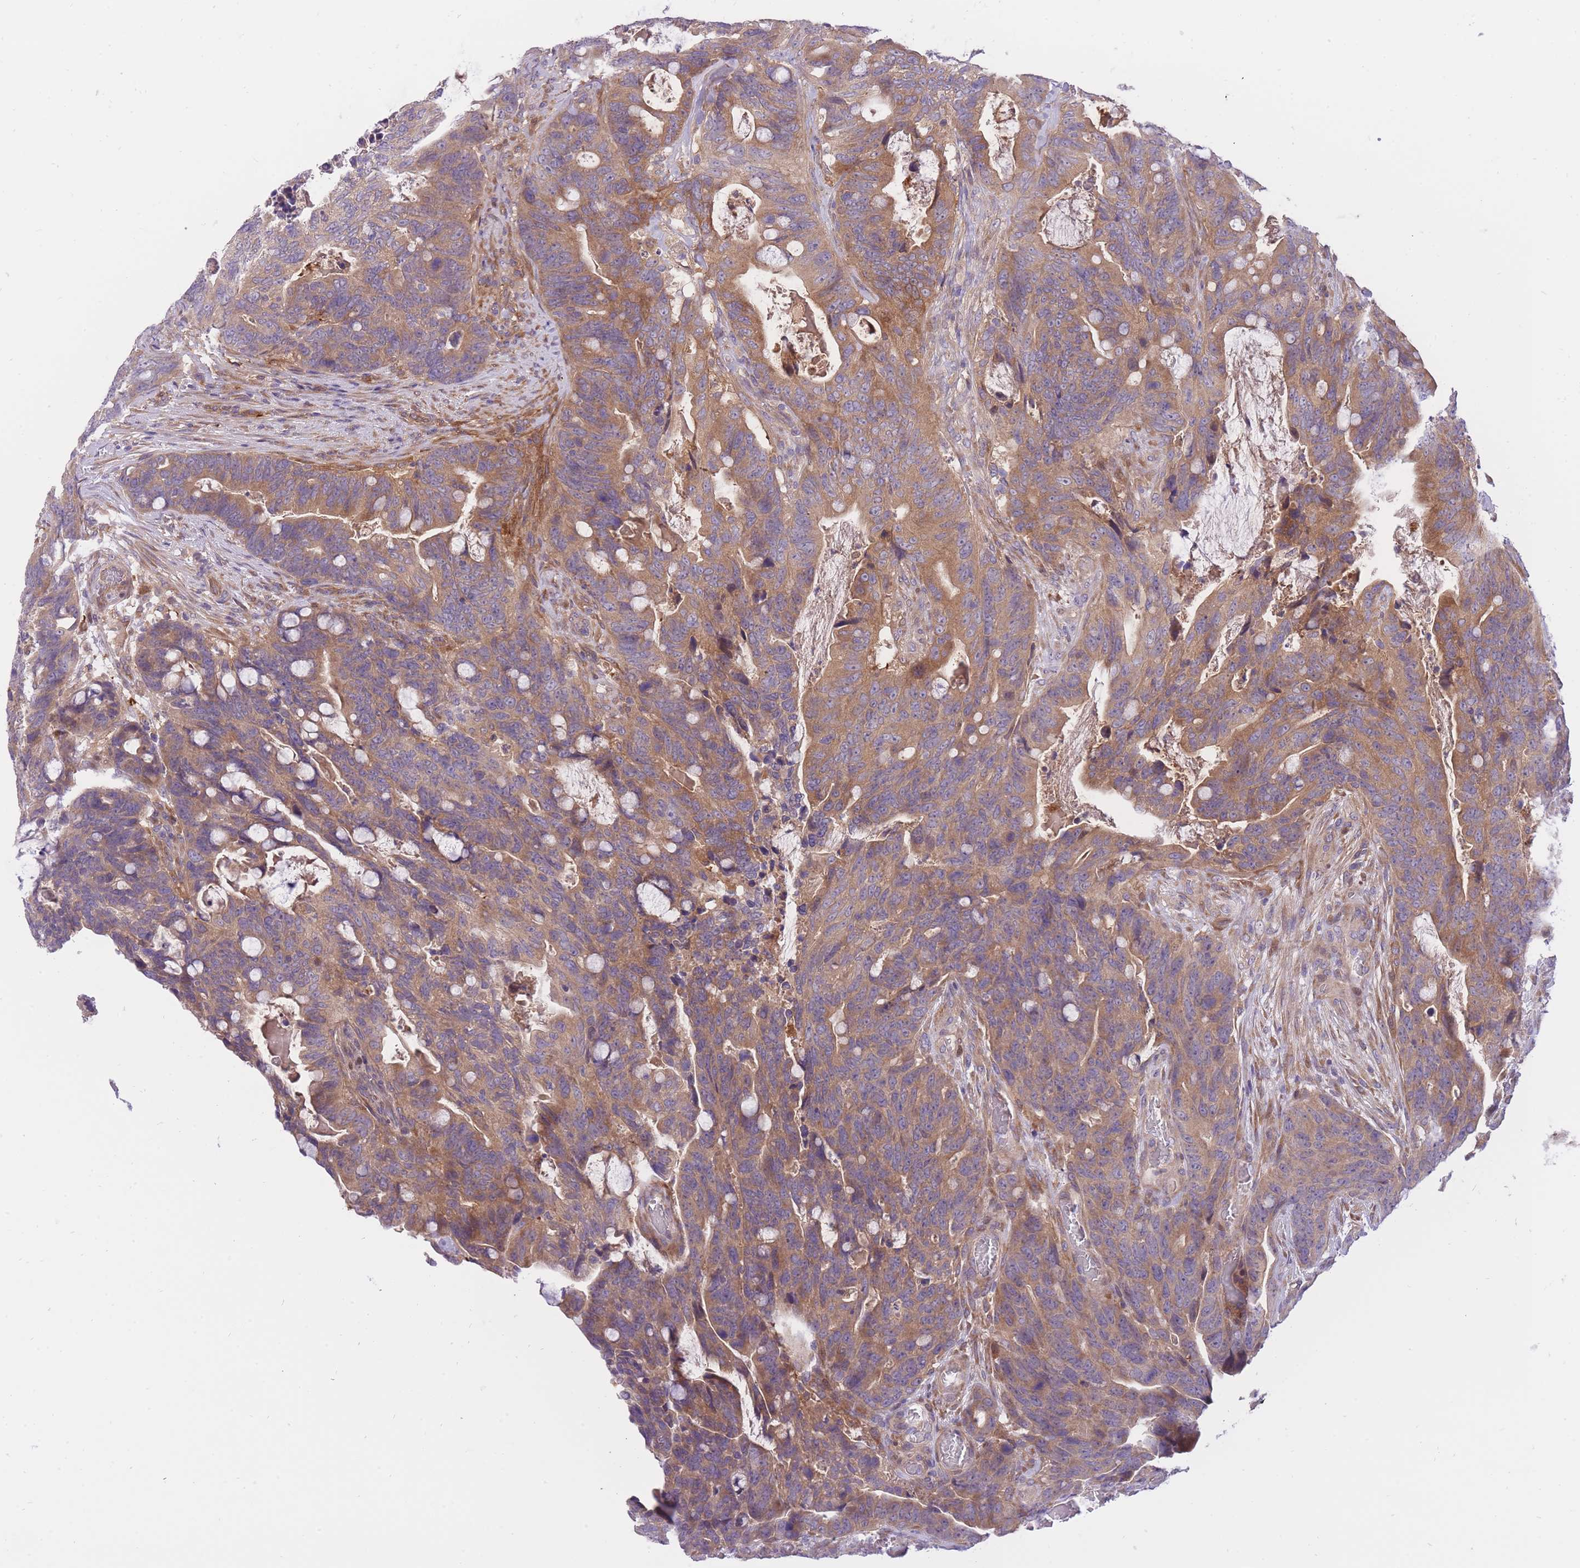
{"staining": {"intensity": "moderate", "quantity": ">75%", "location": "cytoplasmic/membranous"}, "tissue": "colorectal cancer", "cell_type": "Tumor cells", "image_type": "cancer", "snomed": [{"axis": "morphology", "description": "Adenocarcinoma, NOS"}, {"axis": "topography", "description": "Colon"}], "caption": "Colorectal cancer was stained to show a protein in brown. There is medium levels of moderate cytoplasmic/membranous expression in about >75% of tumor cells. Immunohistochemistry (ihc) stains the protein of interest in brown and the nuclei are stained blue.", "gene": "CRYGN", "patient": {"sex": "female", "age": 82}}